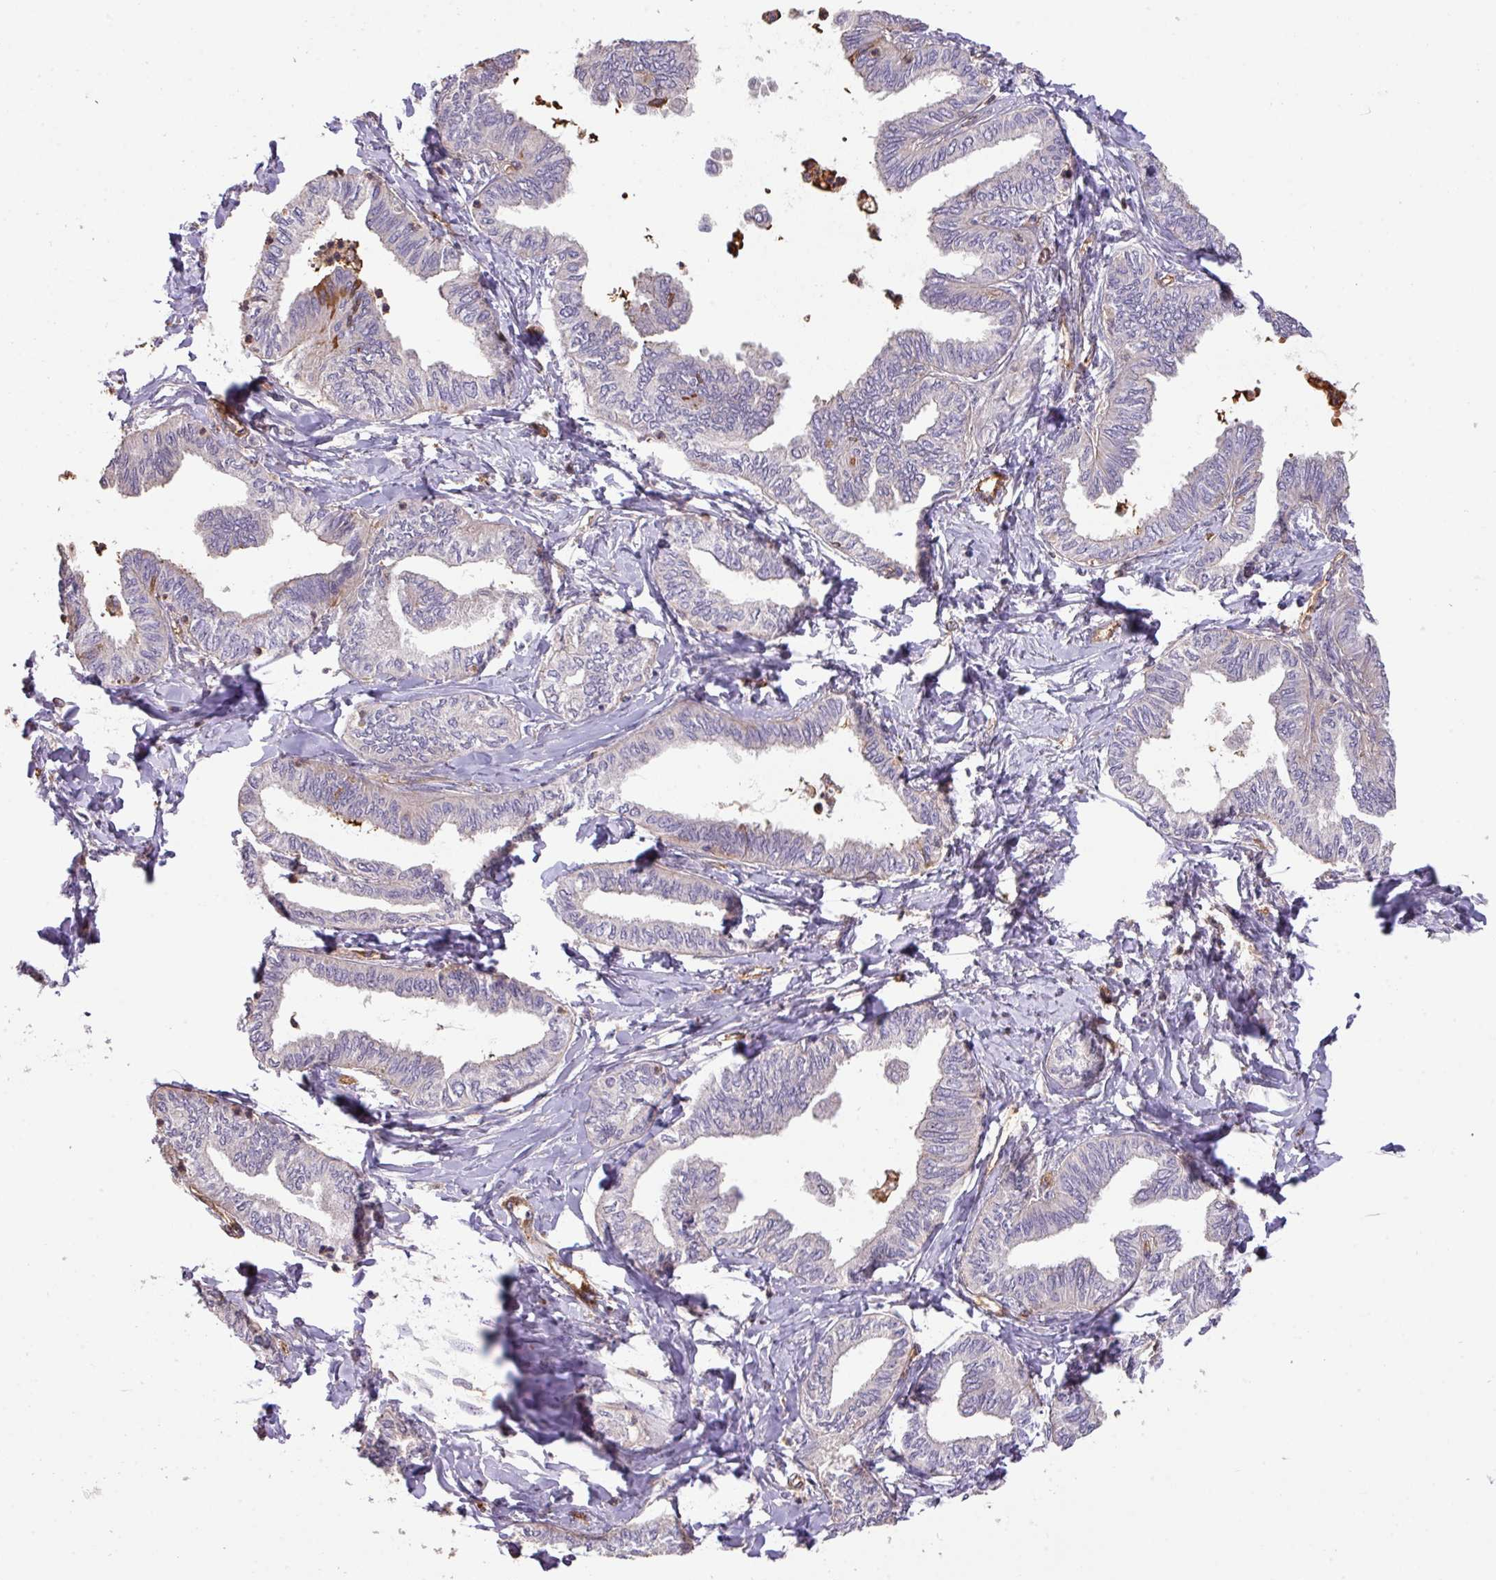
{"staining": {"intensity": "negative", "quantity": "none", "location": "none"}, "tissue": "ovarian cancer", "cell_type": "Tumor cells", "image_type": "cancer", "snomed": [{"axis": "morphology", "description": "Carcinoma, endometroid"}, {"axis": "topography", "description": "Ovary"}], "caption": "Human ovarian endometroid carcinoma stained for a protein using immunohistochemistry displays no expression in tumor cells.", "gene": "CALML4", "patient": {"sex": "female", "age": 70}}